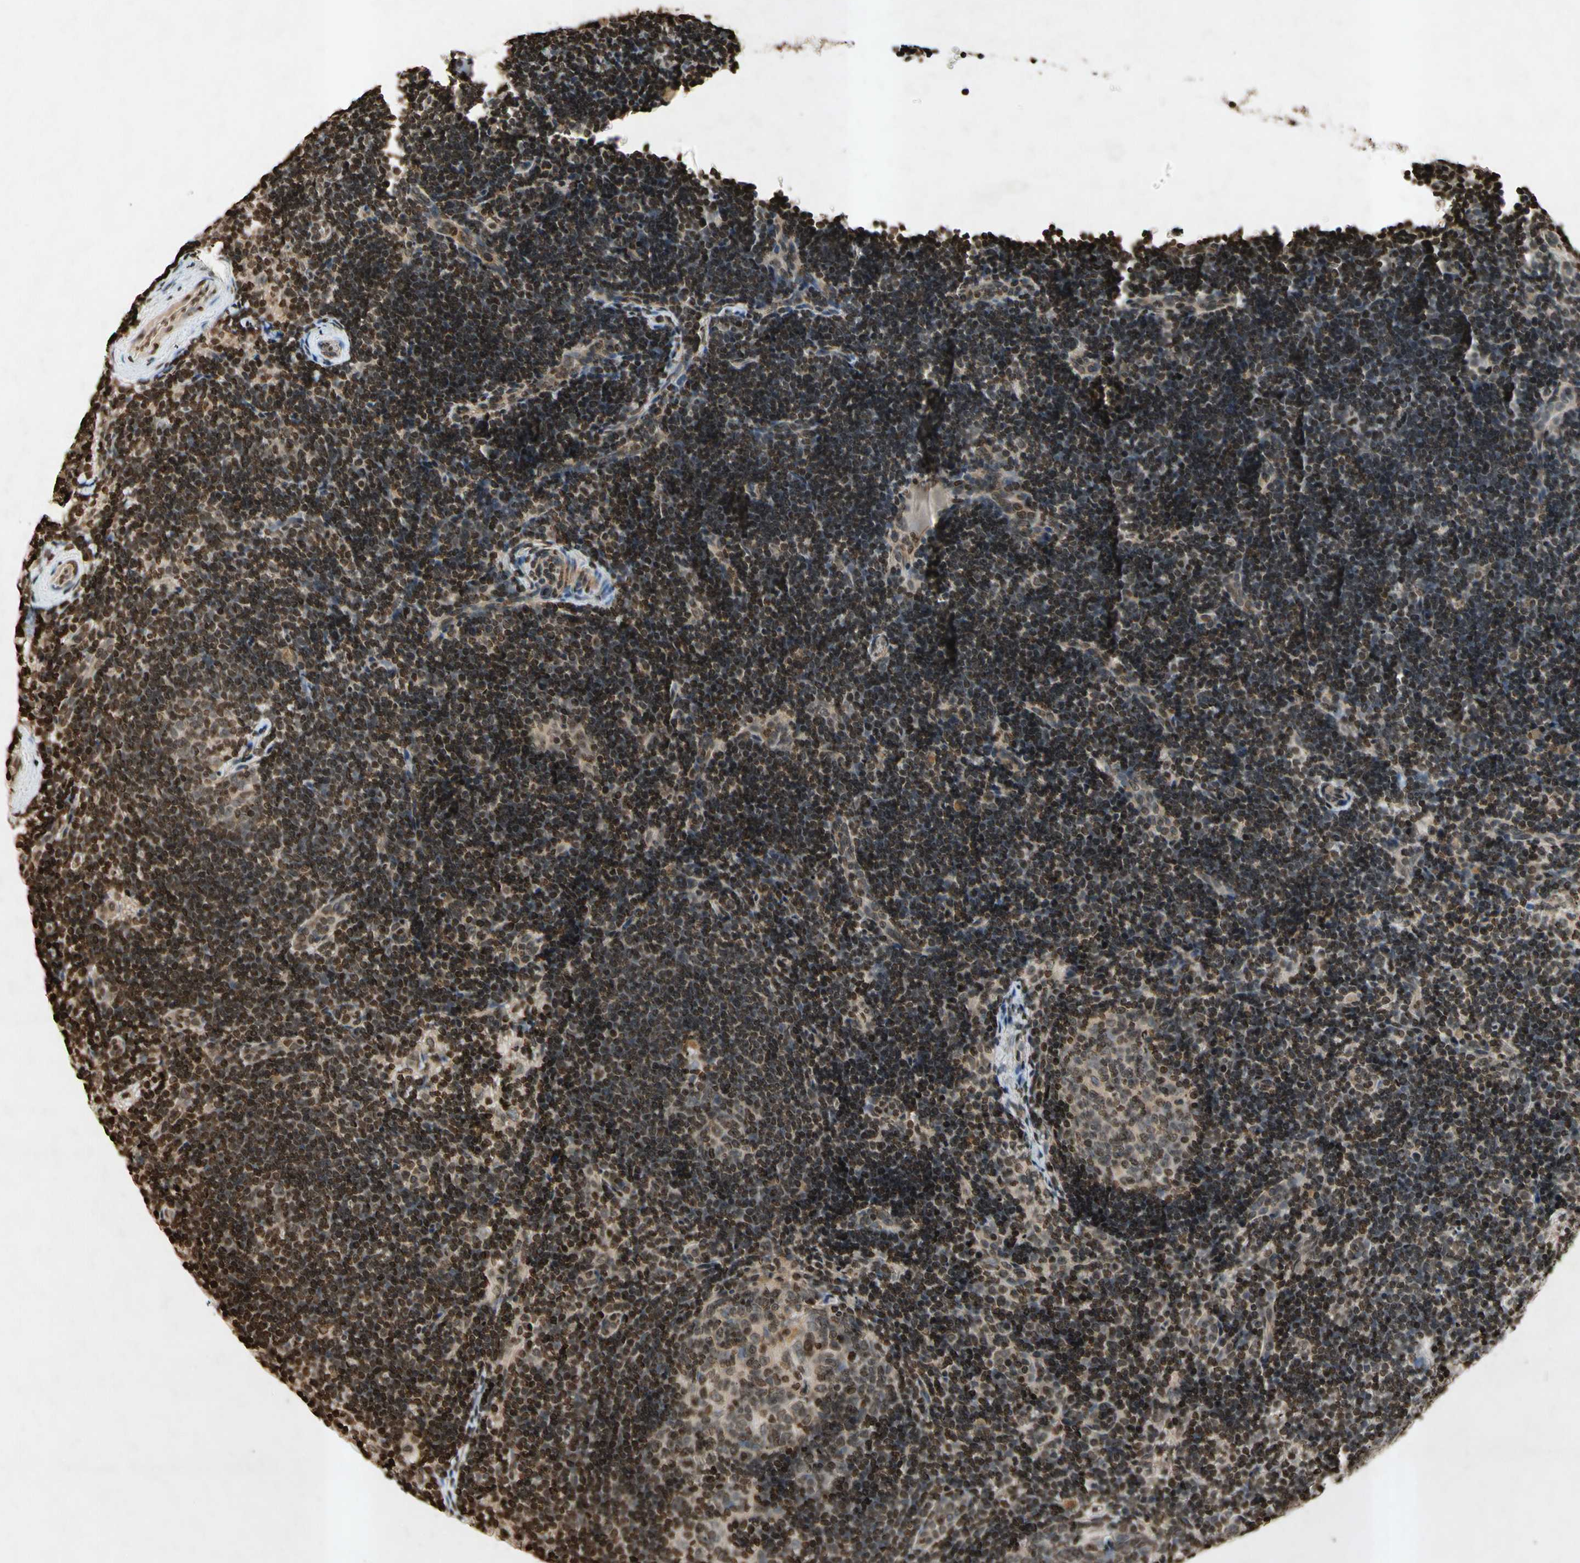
{"staining": {"intensity": "moderate", "quantity": ">75%", "location": "nuclear"}, "tissue": "lymph node", "cell_type": "Germinal center cells", "image_type": "normal", "snomed": [{"axis": "morphology", "description": "Normal tissue, NOS"}, {"axis": "topography", "description": "Lymph node"}], "caption": "IHC (DAB) staining of benign lymph node demonstrates moderate nuclear protein positivity in about >75% of germinal center cells.", "gene": "HOXB3", "patient": {"sex": "female", "age": 14}}